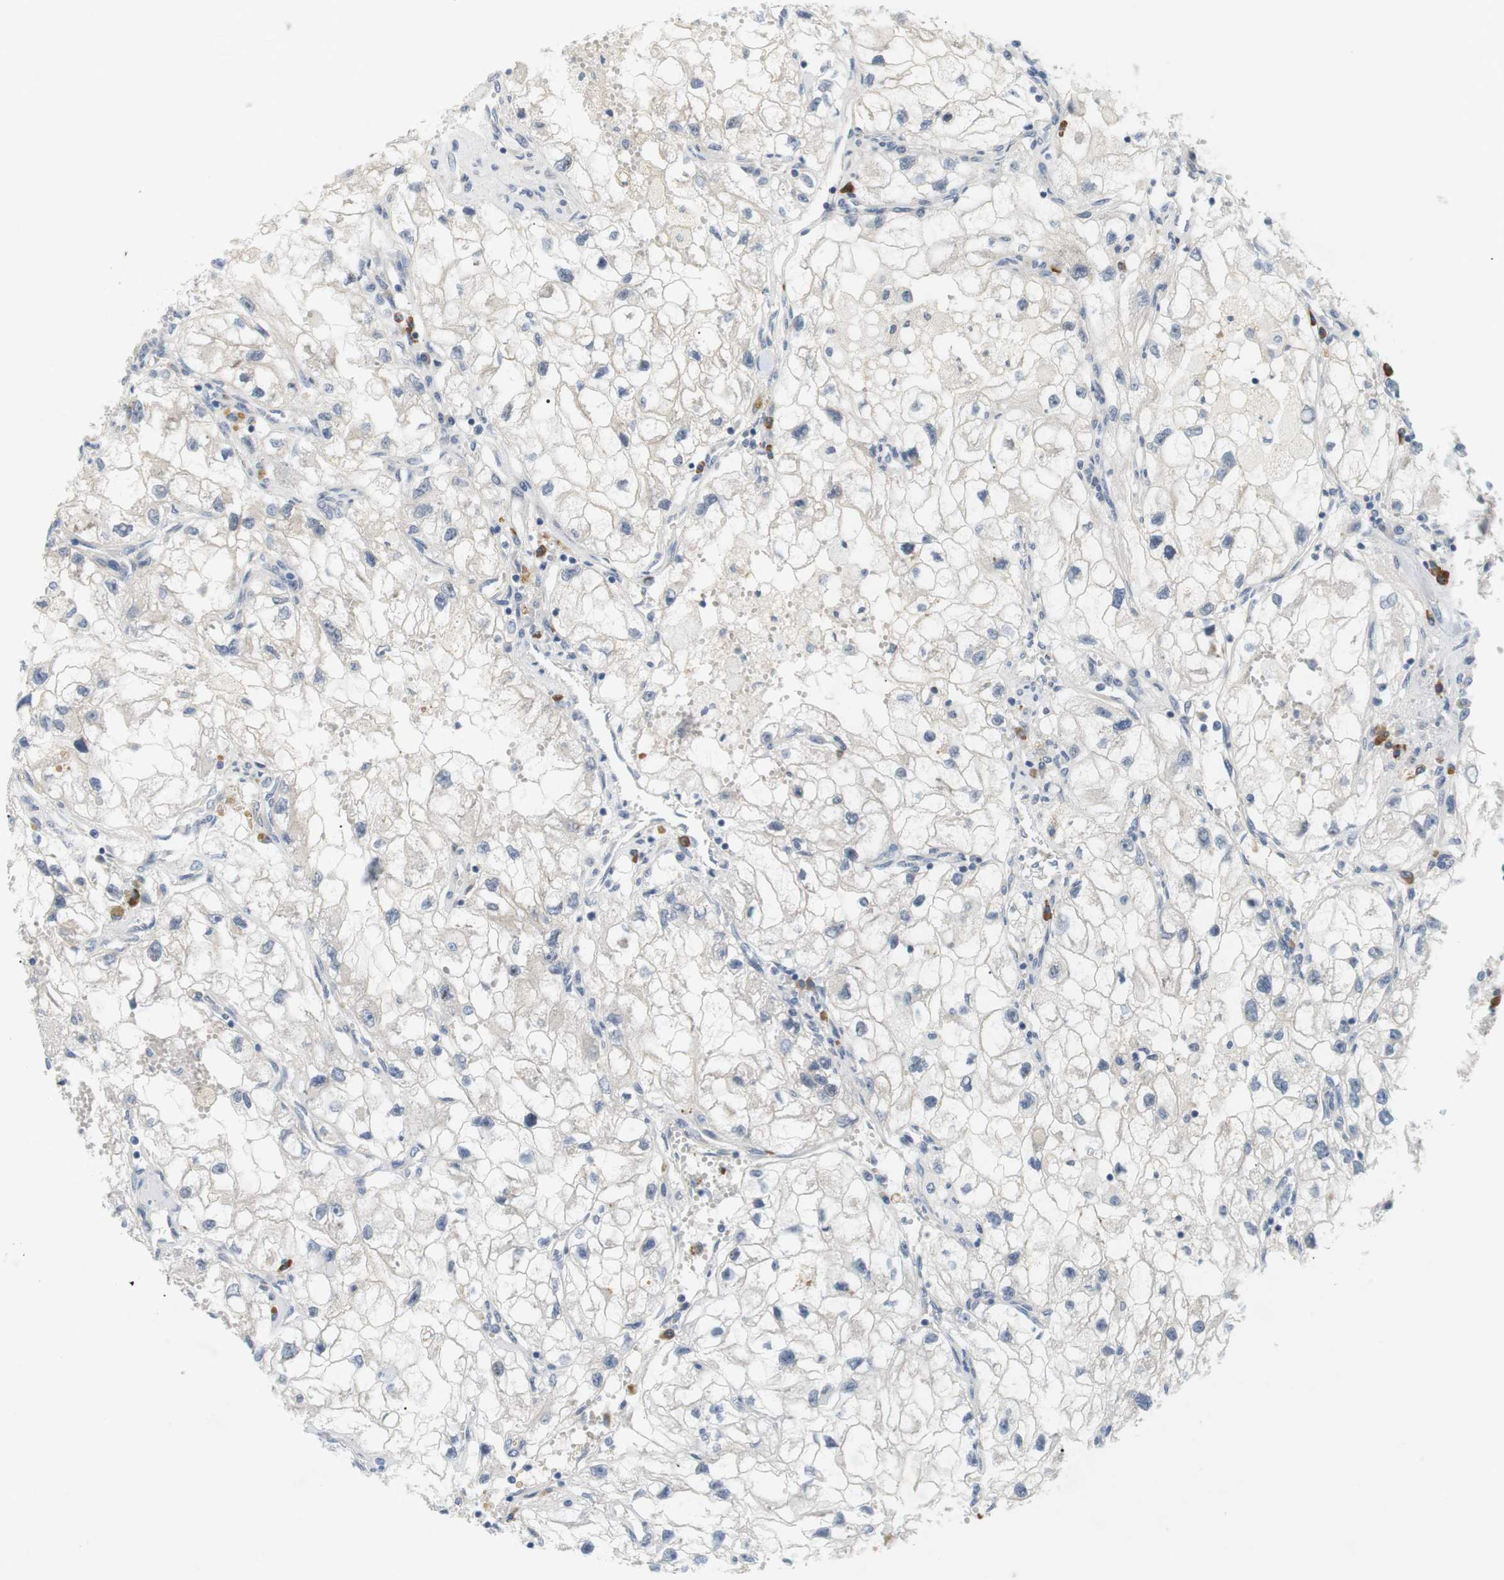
{"staining": {"intensity": "negative", "quantity": "none", "location": "none"}, "tissue": "renal cancer", "cell_type": "Tumor cells", "image_type": "cancer", "snomed": [{"axis": "morphology", "description": "Adenocarcinoma, NOS"}, {"axis": "topography", "description": "Kidney"}], "caption": "This is a image of immunohistochemistry staining of adenocarcinoma (renal), which shows no expression in tumor cells.", "gene": "EVA1C", "patient": {"sex": "female", "age": 70}}